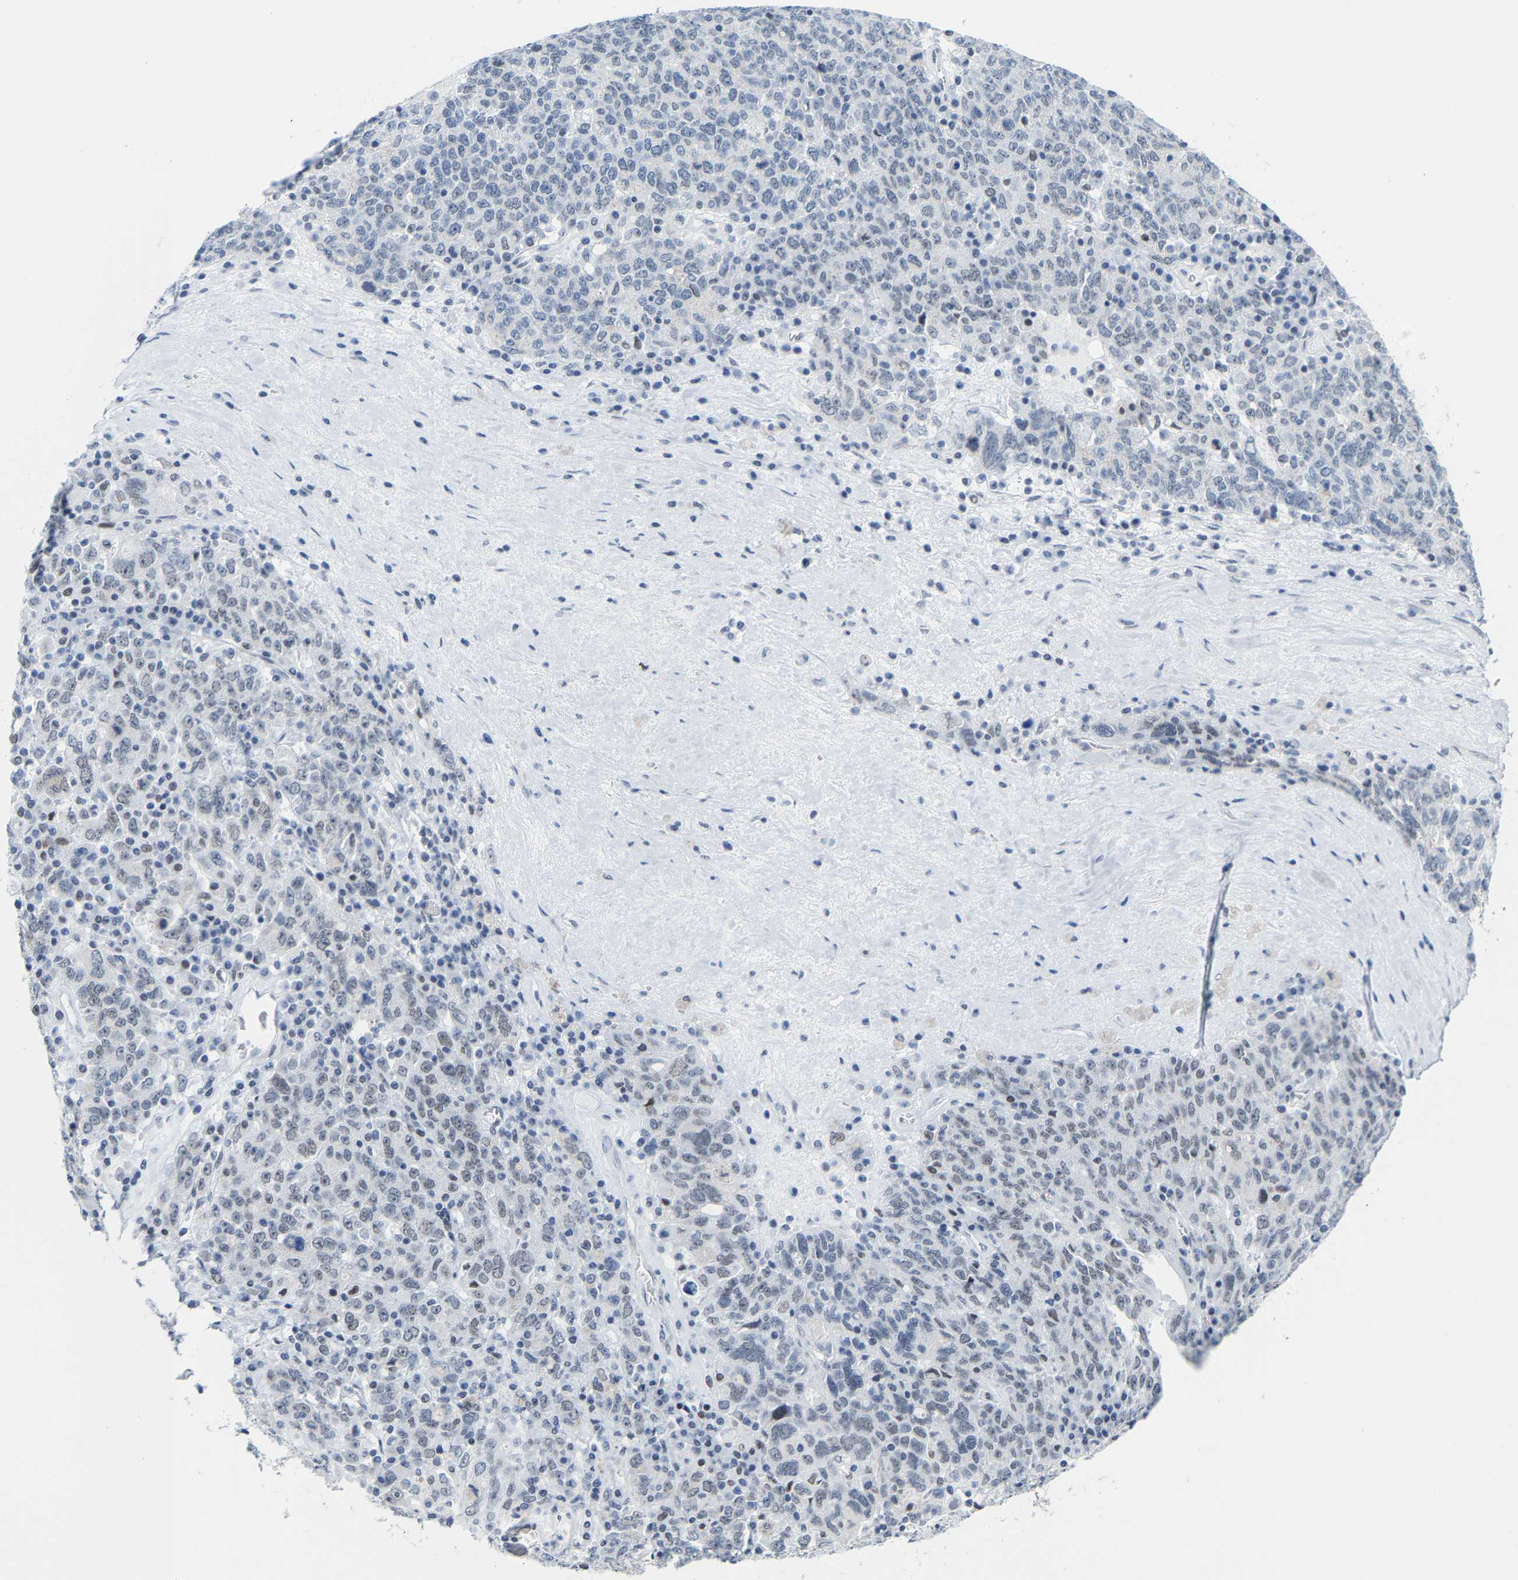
{"staining": {"intensity": "negative", "quantity": "none", "location": "none"}, "tissue": "ovarian cancer", "cell_type": "Tumor cells", "image_type": "cancer", "snomed": [{"axis": "morphology", "description": "Carcinoma, endometroid"}, {"axis": "topography", "description": "Ovary"}], "caption": "This is an immunohistochemistry (IHC) histopathology image of human ovarian cancer. There is no positivity in tumor cells.", "gene": "FAM180A", "patient": {"sex": "female", "age": 62}}